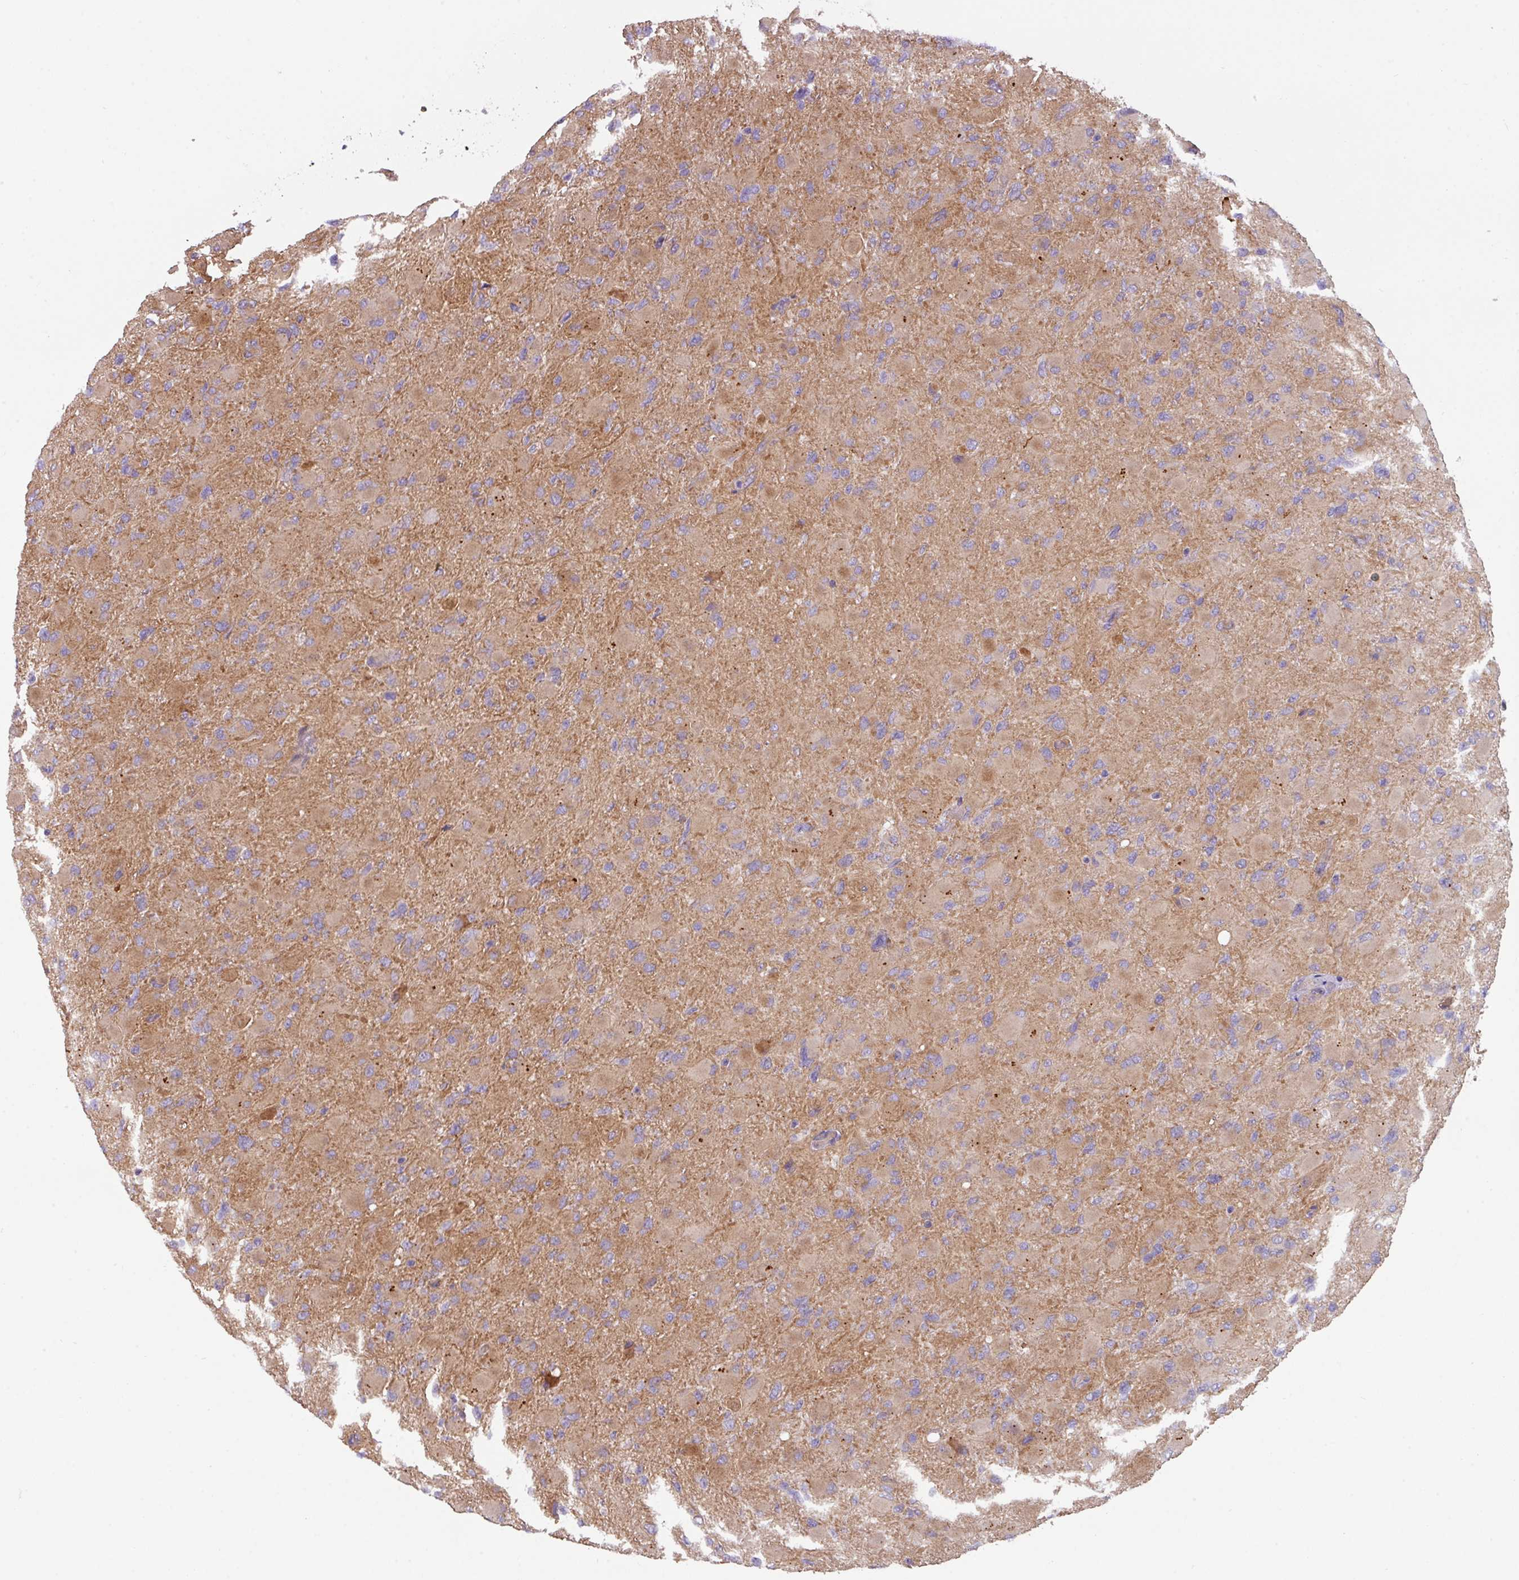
{"staining": {"intensity": "weak", "quantity": "25%-75%", "location": "cytoplasmic/membranous"}, "tissue": "glioma", "cell_type": "Tumor cells", "image_type": "cancer", "snomed": [{"axis": "morphology", "description": "Glioma, malignant, High grade"}, {"axis": "topography", "description": "Cerebral cortex"}], "caption": "Protein expression analysis of human malignant glioma (high-grade) reveals weak cytoplasmic/membranous positivity in about 25%-75% of tumor cells.", "gene": "BUD23", "patient": {"sex": "female", "age": 36}}